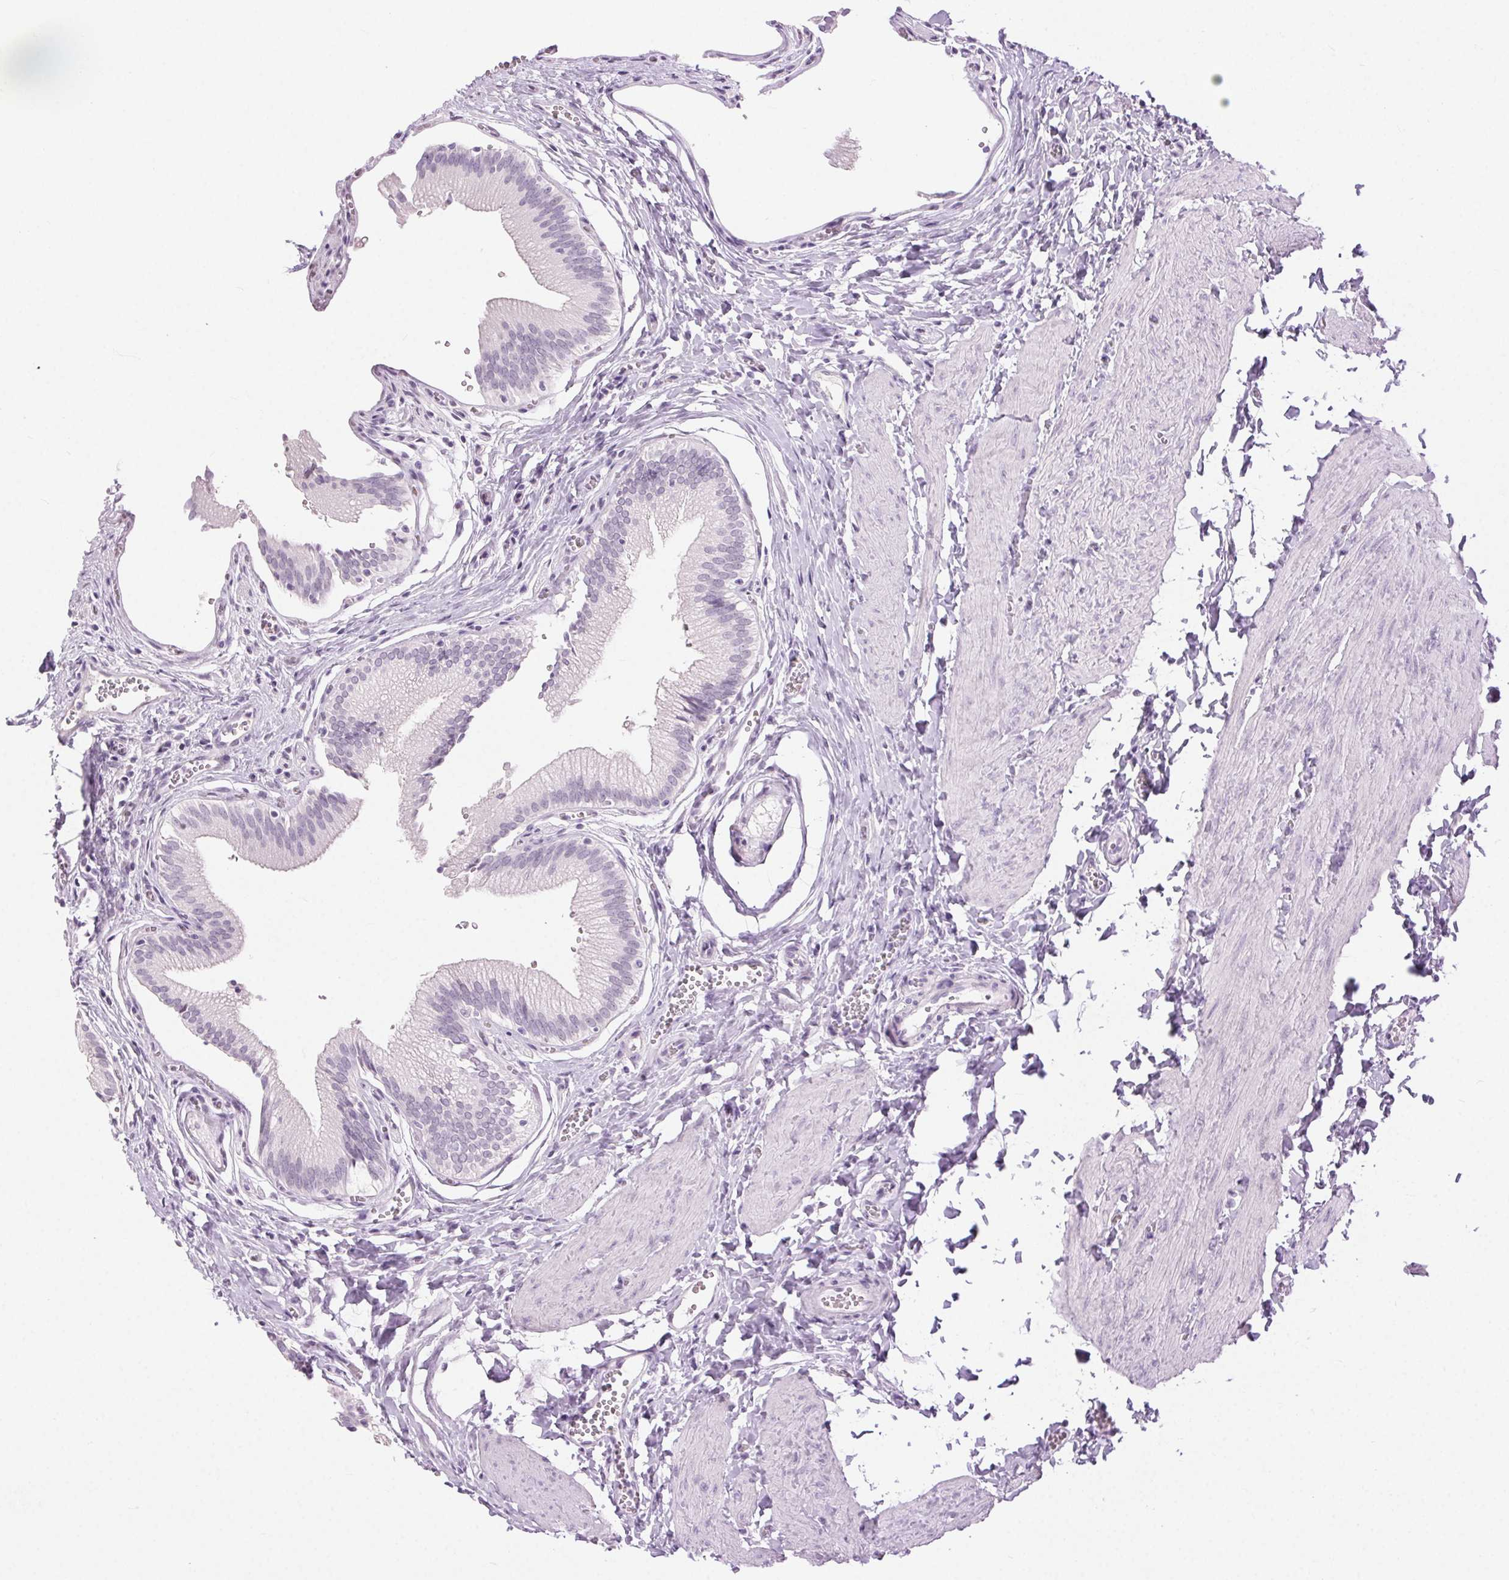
{"staining": {"intensity": "negative", "quantity": "none", "location": "none"}, "tissue": "gallbladder", "cell_type": "Glandular cells", "image_type": "normal", "snomed": [{"axis": "morphology", "description": "Normal tissue, NOS"}, {"axis": "topography", "description": "Gallbladder"}, {"axis": "topography", "description": "Peripheral nerve tissue"}], "caption": "A high-resolution image shows IHC staining of normal gallbladder, which exhibits no significant expression in glandular cells.", "gene": "BEND2", "patient": {"sex": "male", "age": 17}}